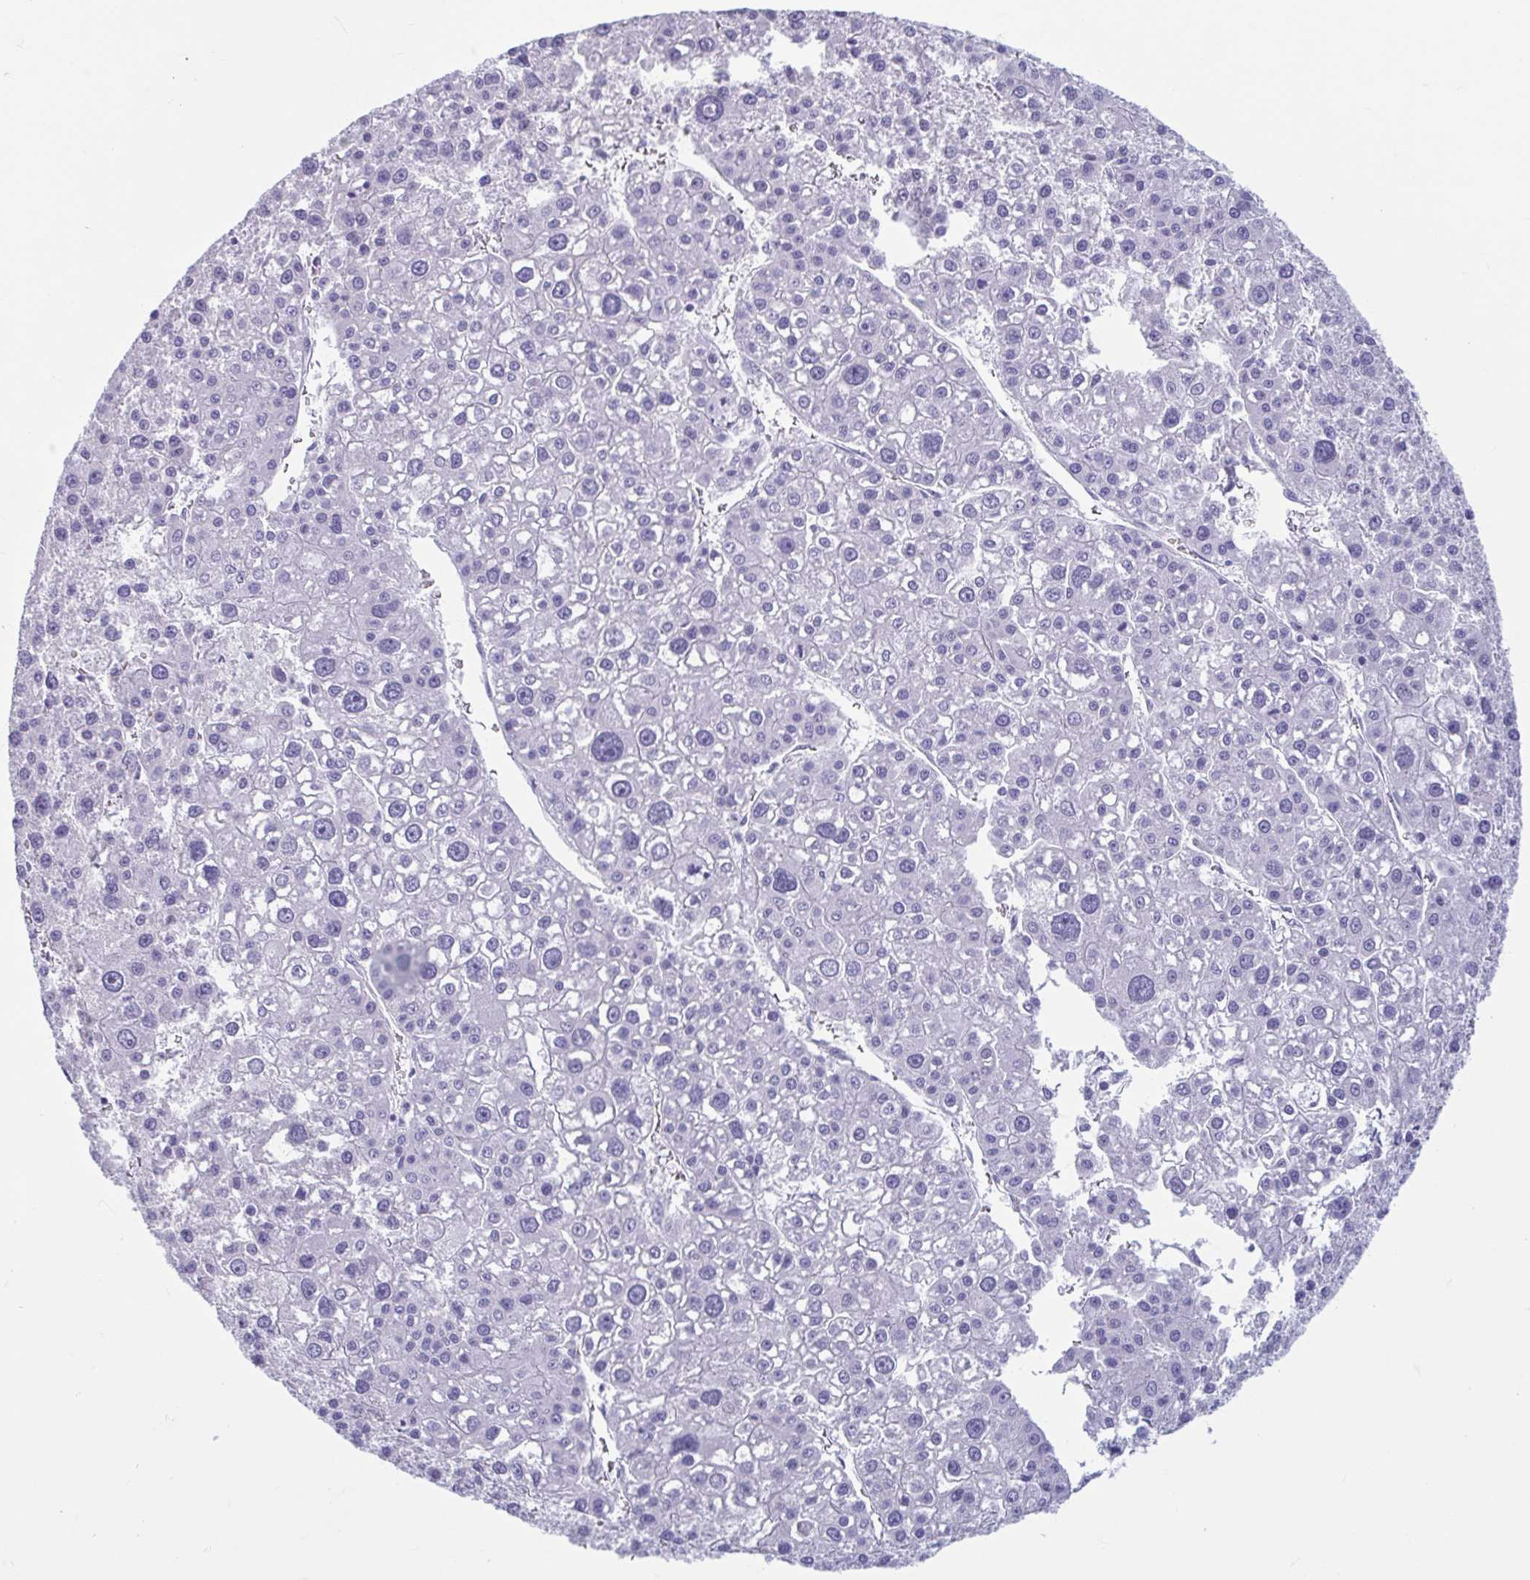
{"staining": {"intensity": "negative", "quantity": "none", "location": "none"}, "tissue": "liver cancer", "cell_type": "Tumor cells", "image_type": "cancer", "snomed": [{"axis": "morphology", "description": "Carcinoma, Hepatocellular, NOS"}, {"axis": "topography", "description": "Liver"}], "caption": "There is no significant staining in tumor cells of liver hepatocellular carcinoma.", "gene": "MORC4", "patient": {"sex": "male", "age": 73}}